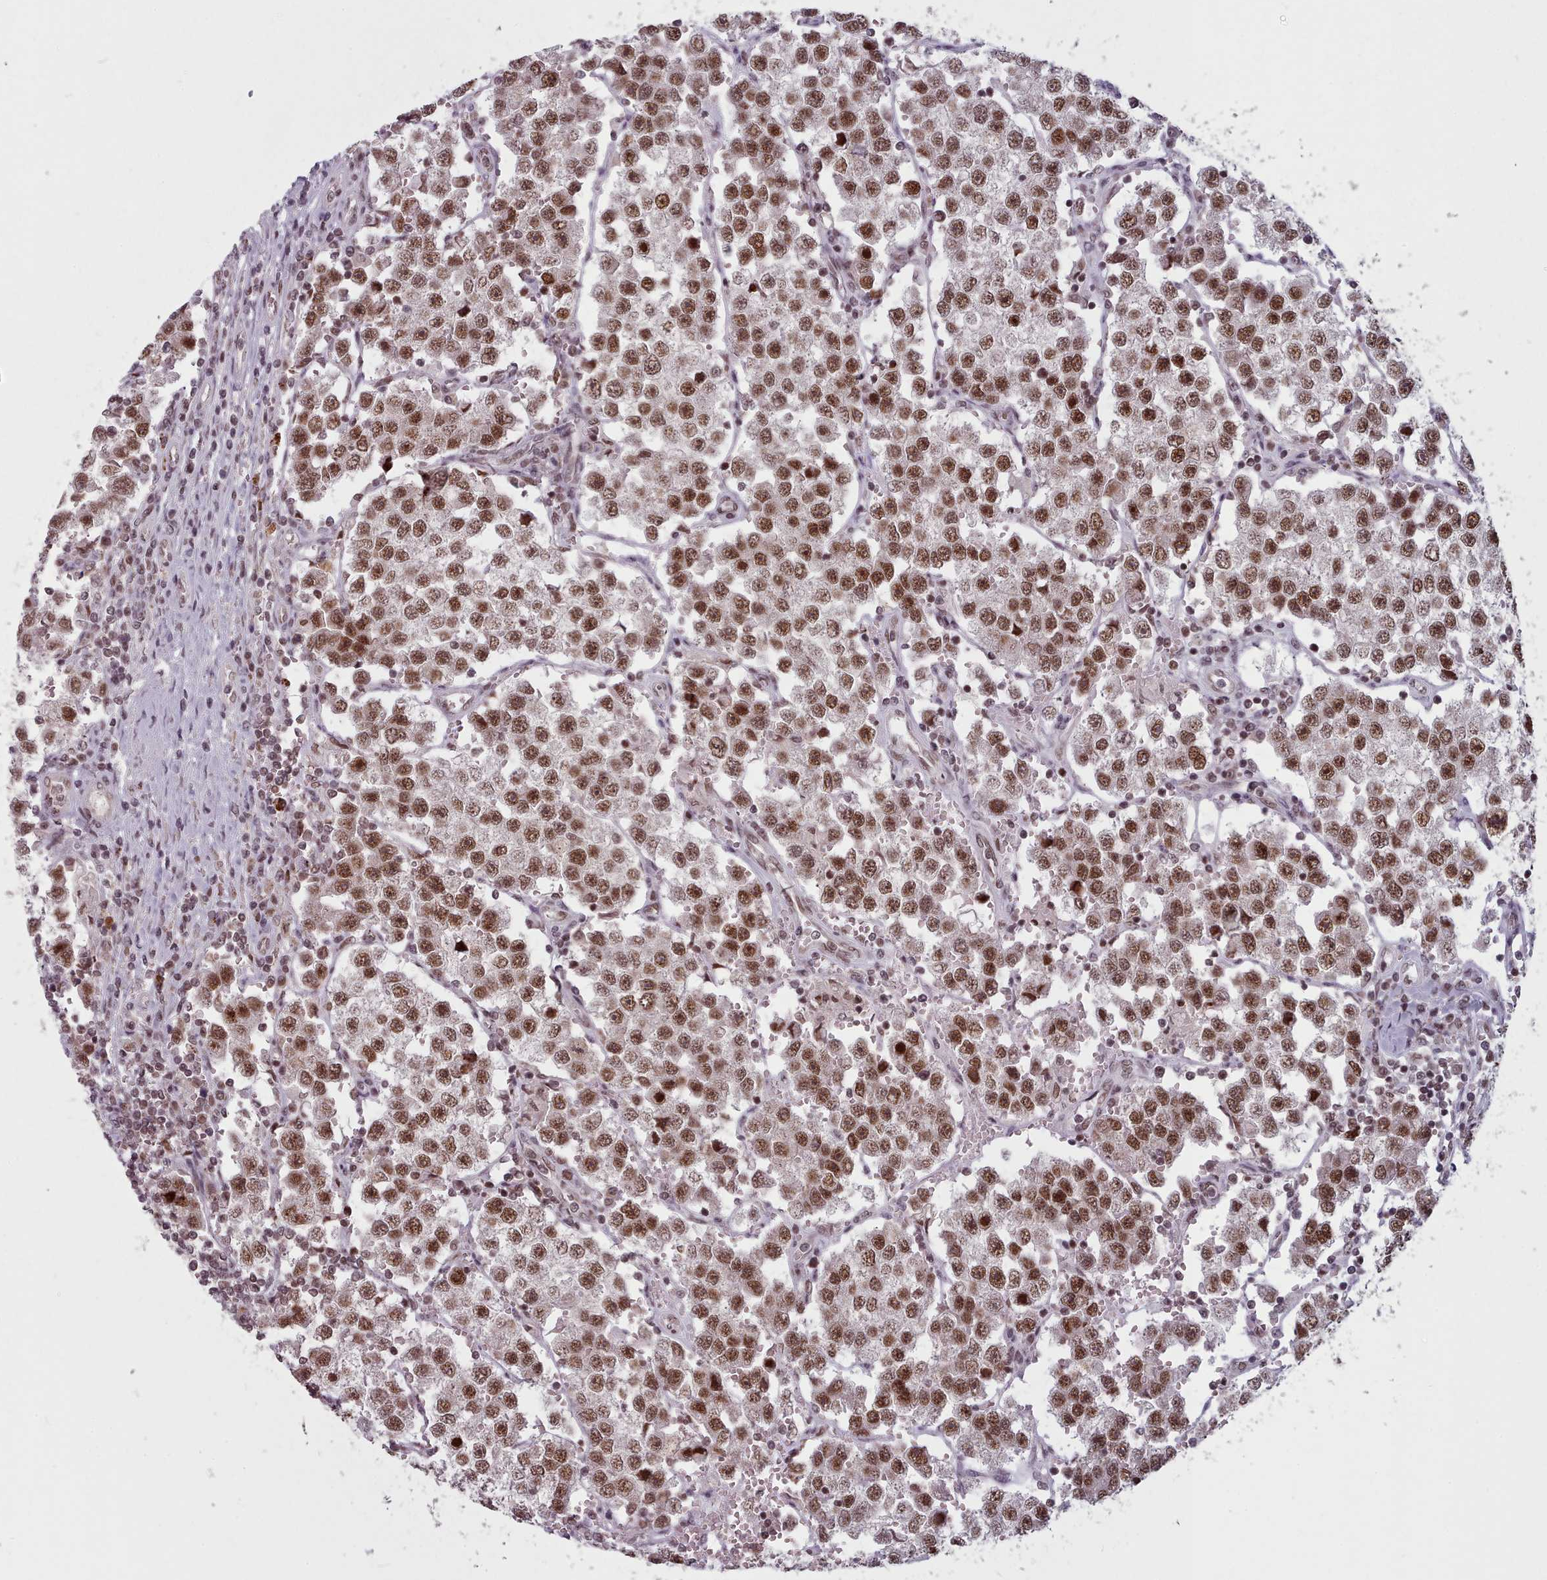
{"staining": {"intensity": "strong", "quantity": ">75%", "location": "nuclear"}, "tissue": "testis cancer", "cell_type": "Tumor cells", "image_type": "cancer", "snomed": [{"axis": "morphology", "description": "Seminoma, NOS"}, {"axis": "topography", "description": "Testis"}], "caption": "Brown immunohistochemical staining in human testis cancer reveals strong nuclear positivity in about >75% of tumor cells.", "gene": "SRSF9", "patient": {"sex": "male", "age": 37}}